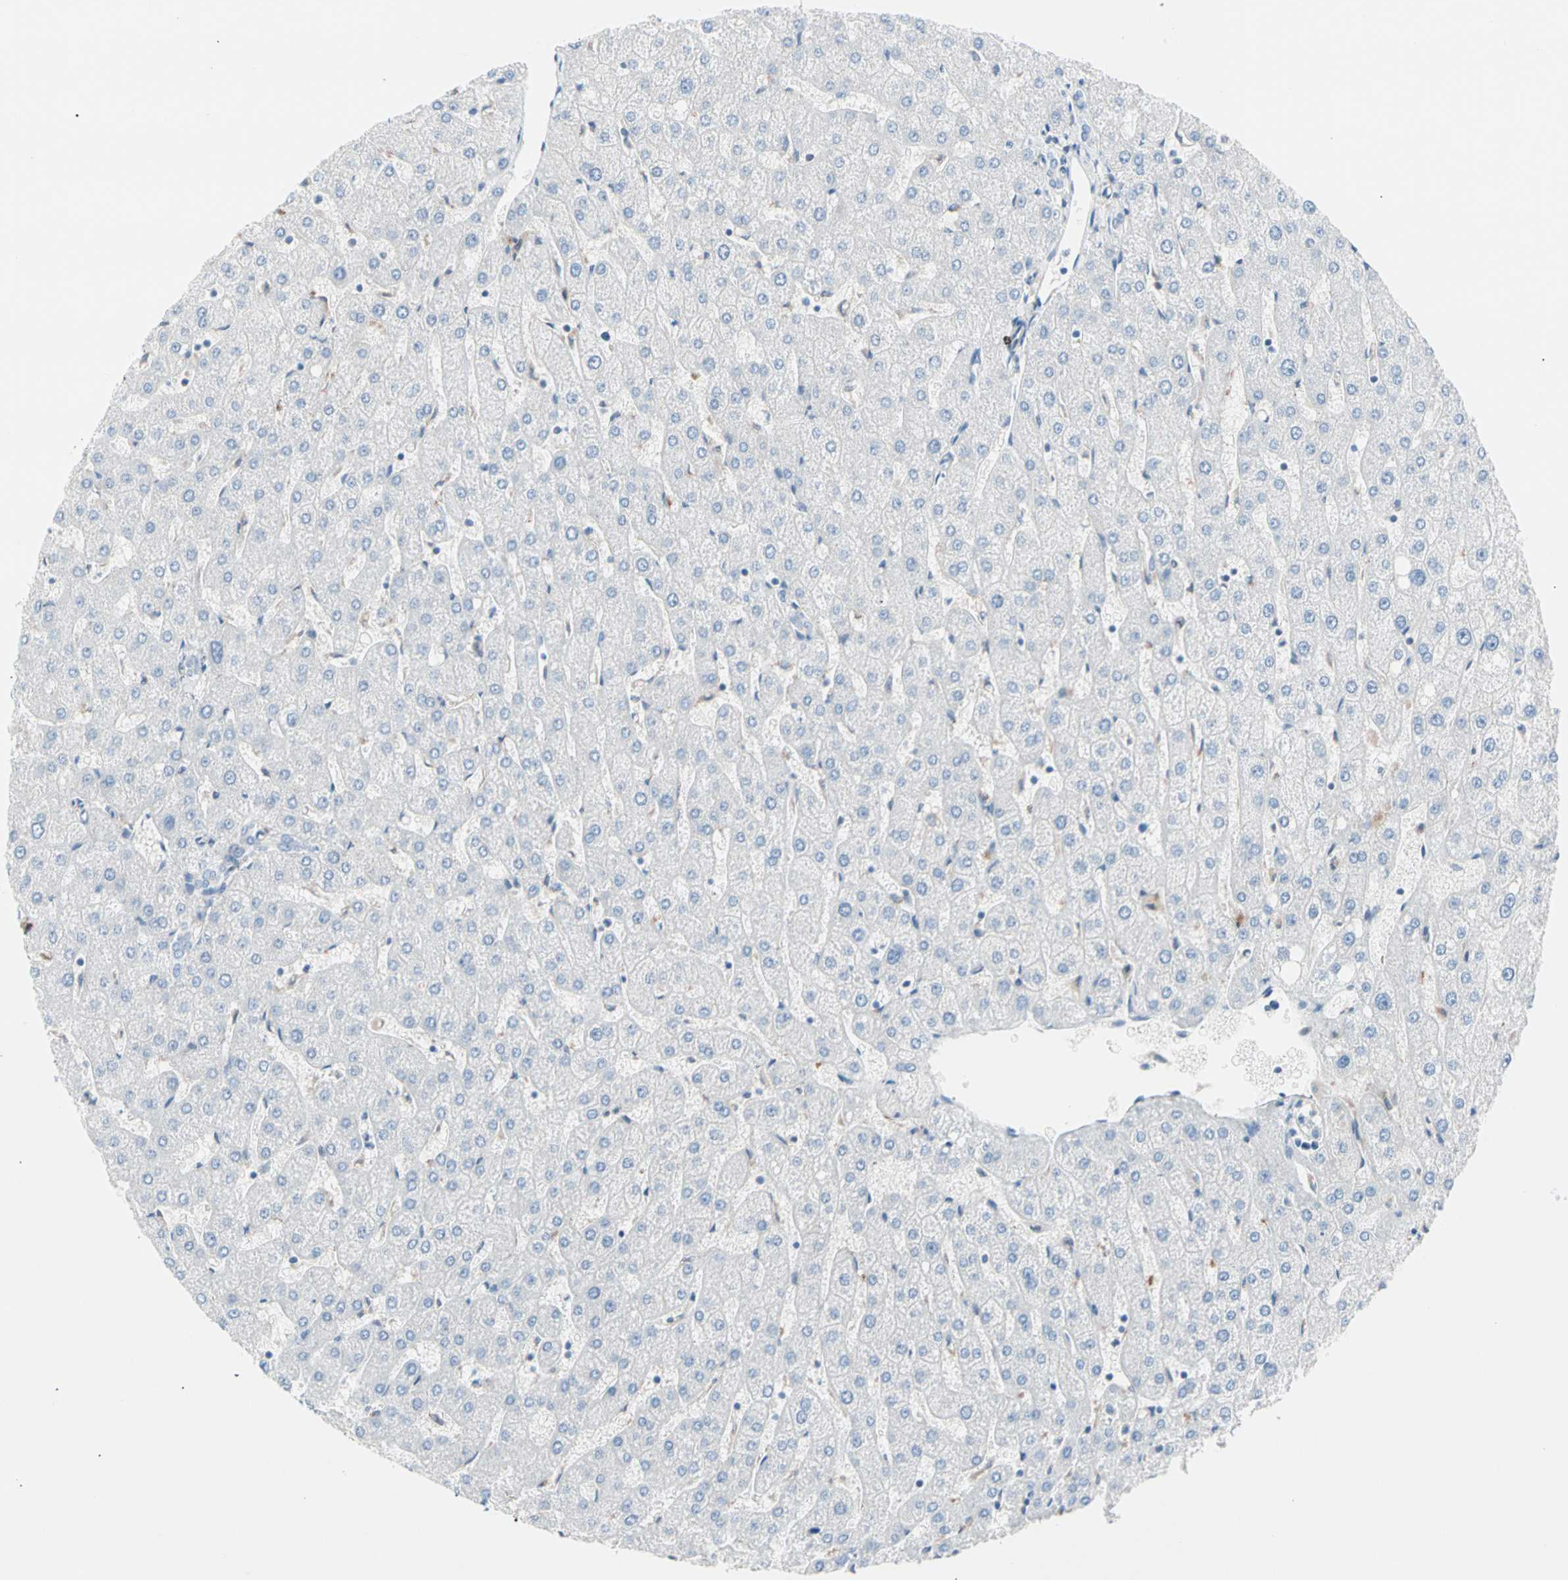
{"staining": {"intensity": "negative", "quantity": "none", "location": "none"}, "tissue": "liver", "cell_type": "Cholangiocytes", "image_type": "normal", "snomed": [{"axis": "morphology", "description": "Normal tissue, NOS"}, {"axis": "topography", "description": "Liver"}], "caption": "Immunohistochemical staining of normal human liver shows no significant expression in cholangiocytes.", "gene": "HK1", "patient": {"sex": "male", "age": 67}}